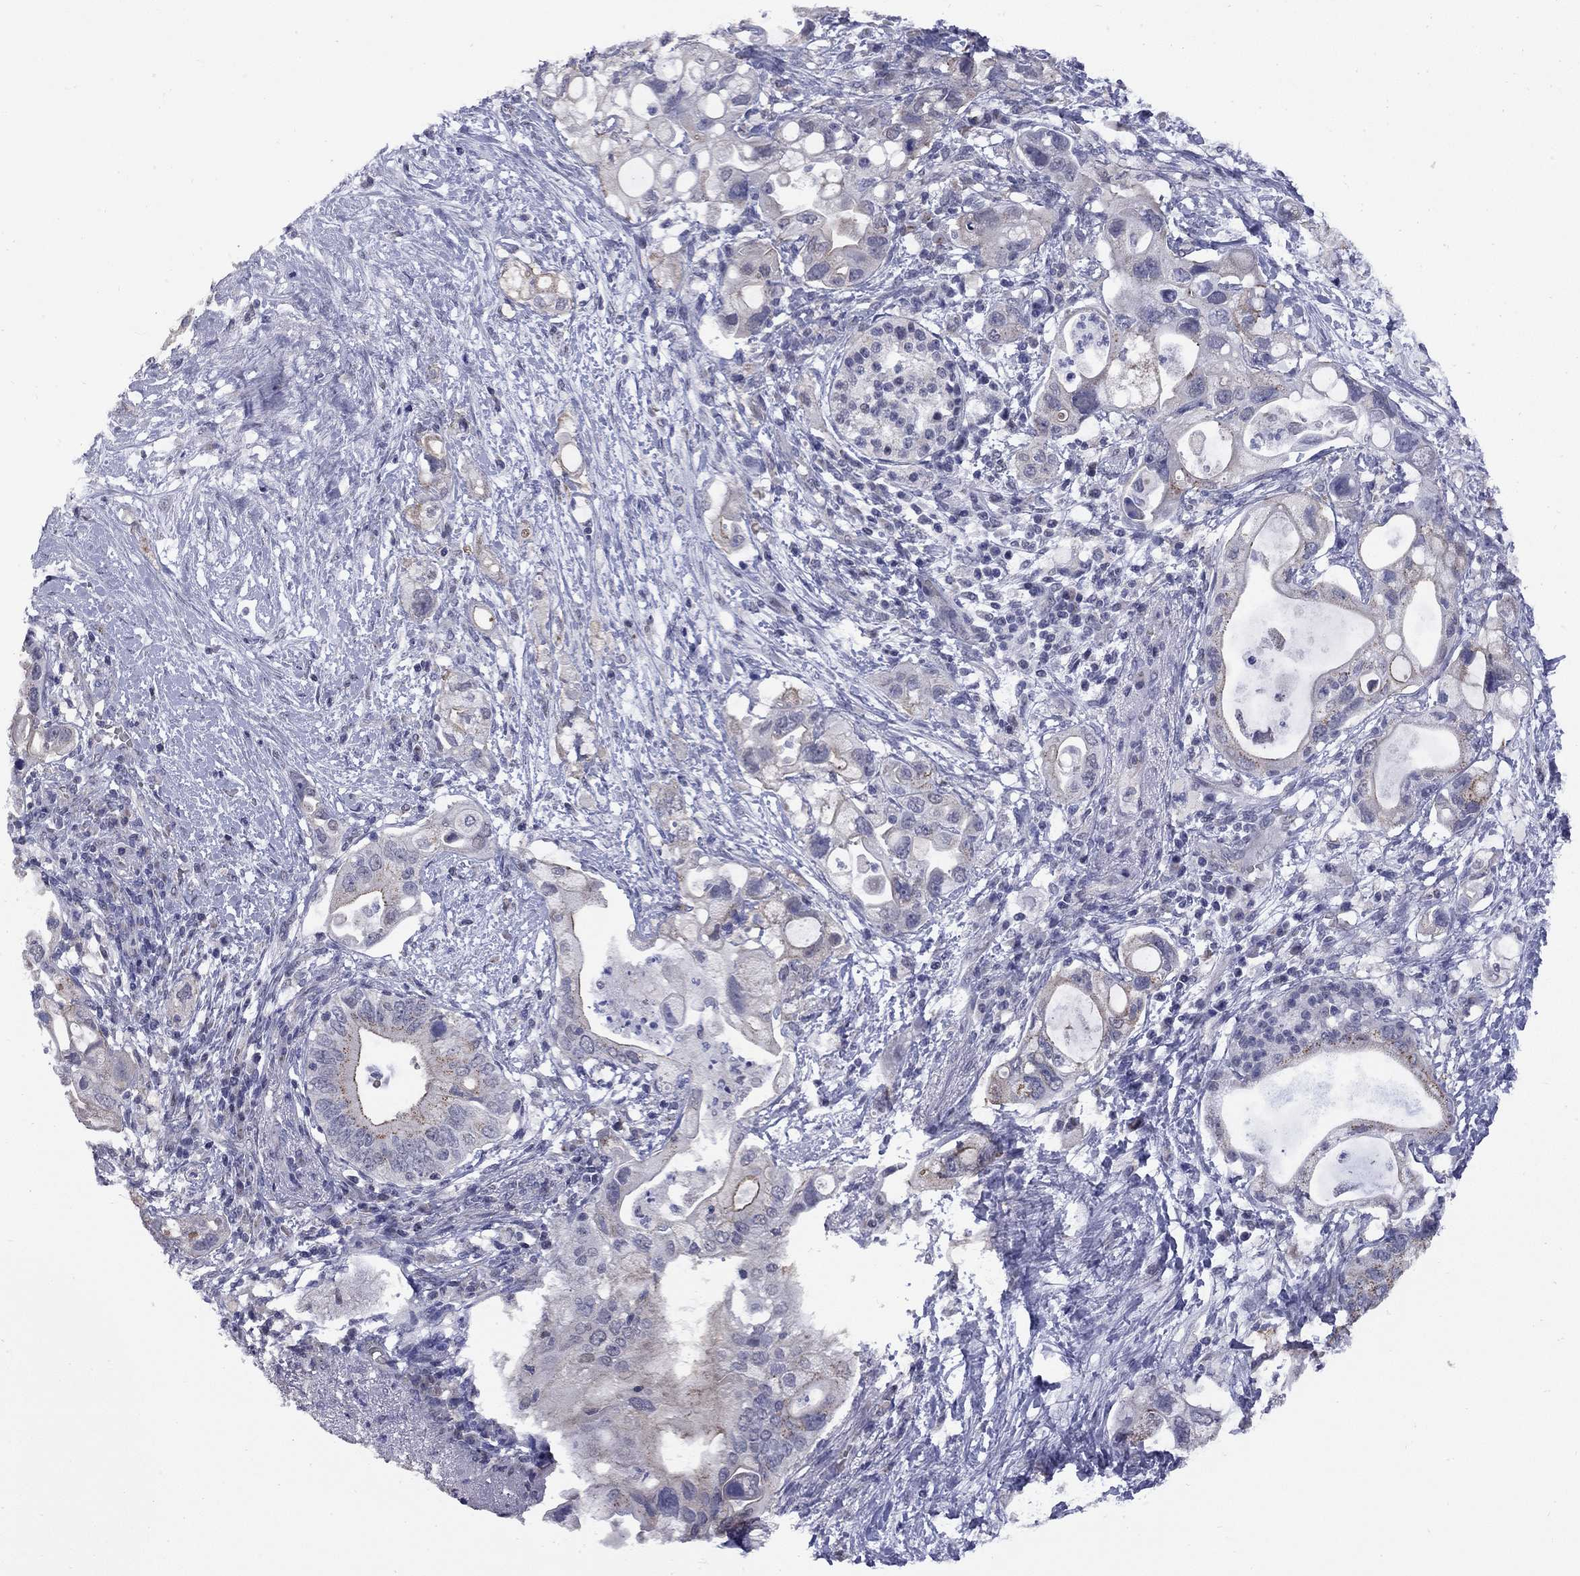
{"staining": {"intensity": "moderate", "quantity": "<25%", "location": "cytoplasmic/membranous"}, "tissue": "pancreatic cancer", "cell_type": "Tumor cells", "image_type": "cancer", "snomed": [{"axis": "morphology", "description": "Adenocarcinoma, NOS"}, {"axis": "topography", "description": "Pancreas"}], "caption": "This is an image of immunohistochemistry (IHC) staining of pancreatic cancer (adenocarcinoma), which shows moderate expression in the cytoplasmic/membranous of tumor cells.", "gene": "HTR4", "patient": {"sex": "female", "age": 72}}